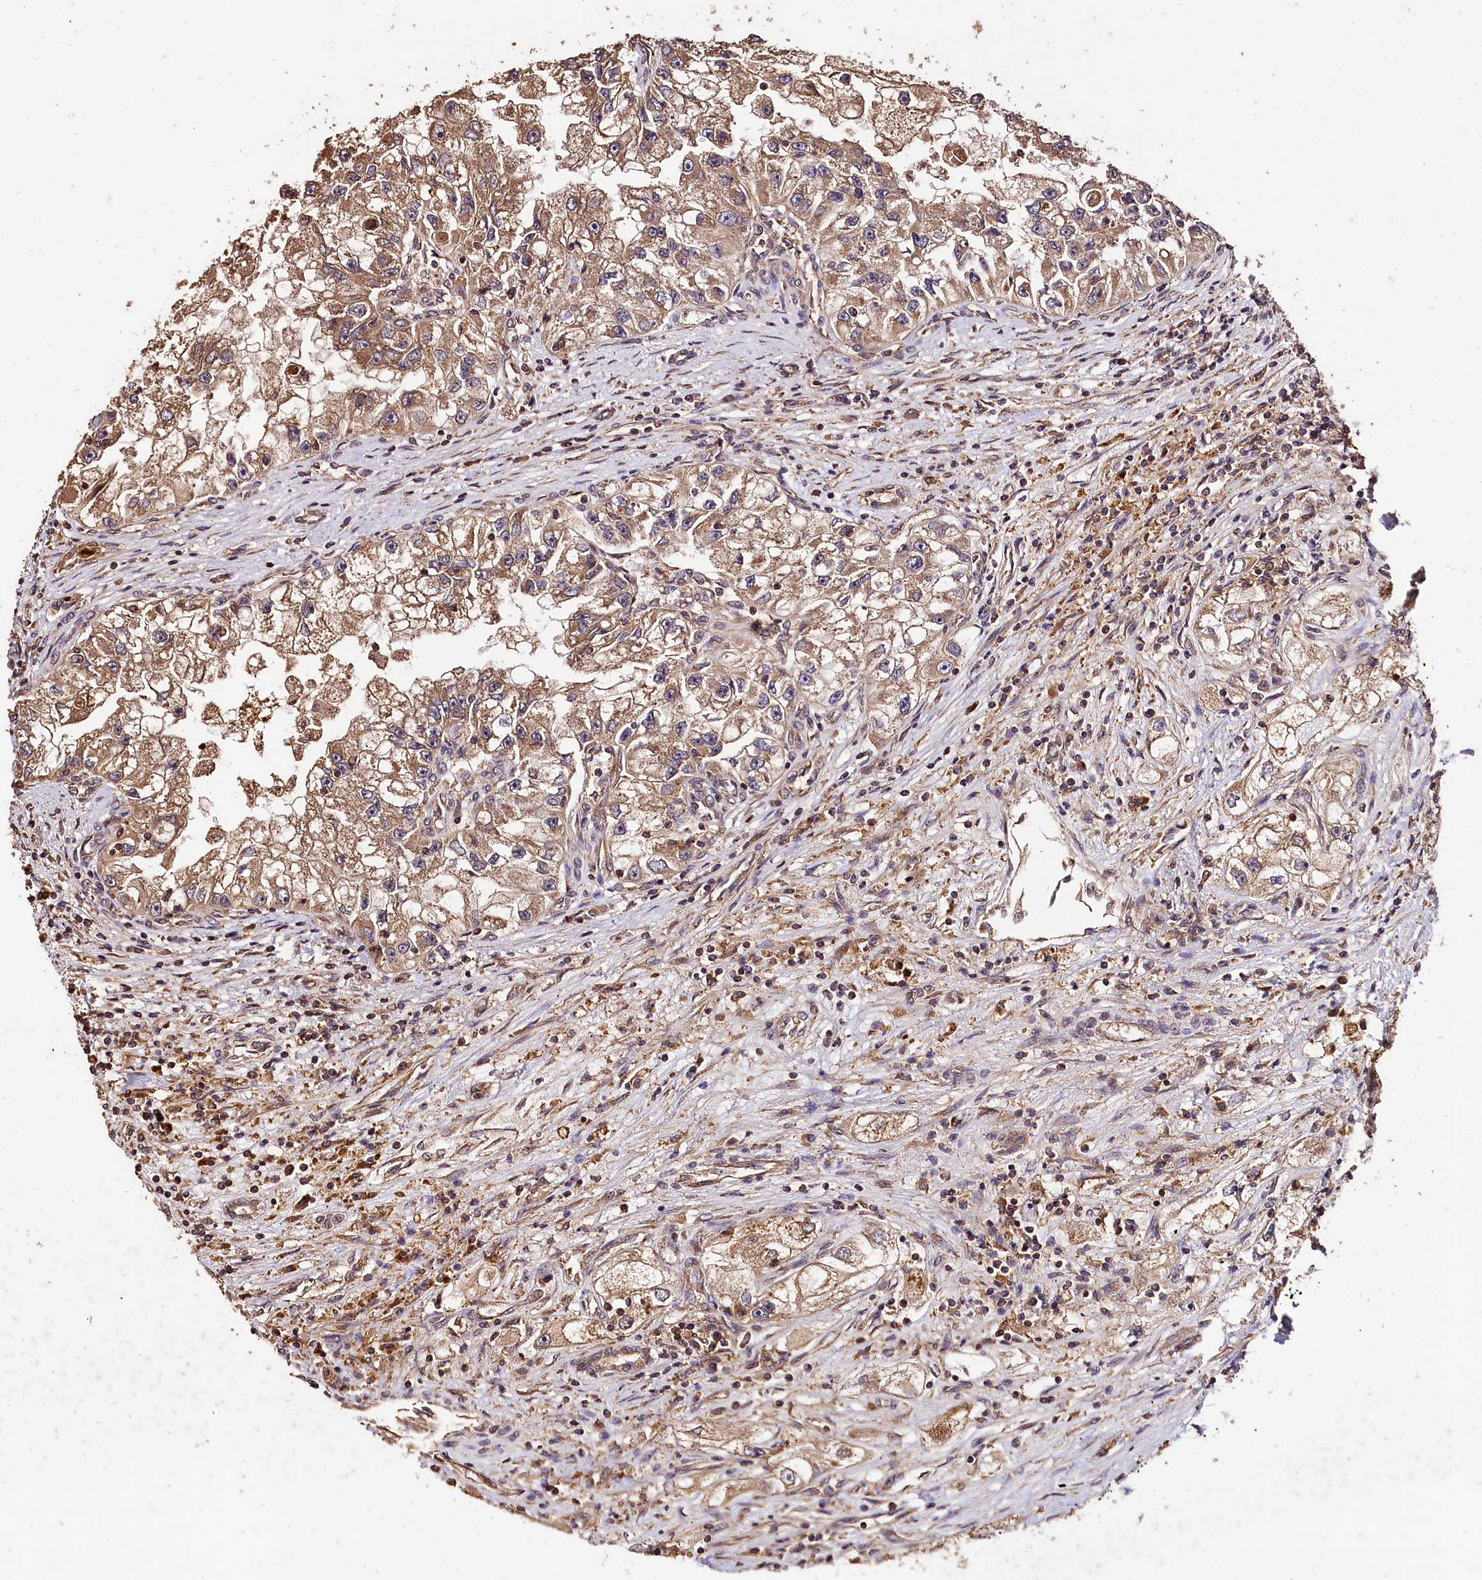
{"staining": {"intensity": "moderate", "quantity": ">75%", "location": "cytoplasmic/membranous"}, "tissue": "renal cancer", "cell_type": "Tumor cells", "image_type": "cancer", "snomed": [{"axis": "morphology", "description": "Adenocarcinoma, NOS"}, {"axis": "topography", "description": "Kidney"}], "caption": "About >75% of tumor cells in human adenocarcinoma (renal) exhibit moderate cytoplasmic/membranous protein expression as visualized by brown immunohistochemical staining.", "gene": "KPTN", "patient": {"sex": "male", "age": 63}}